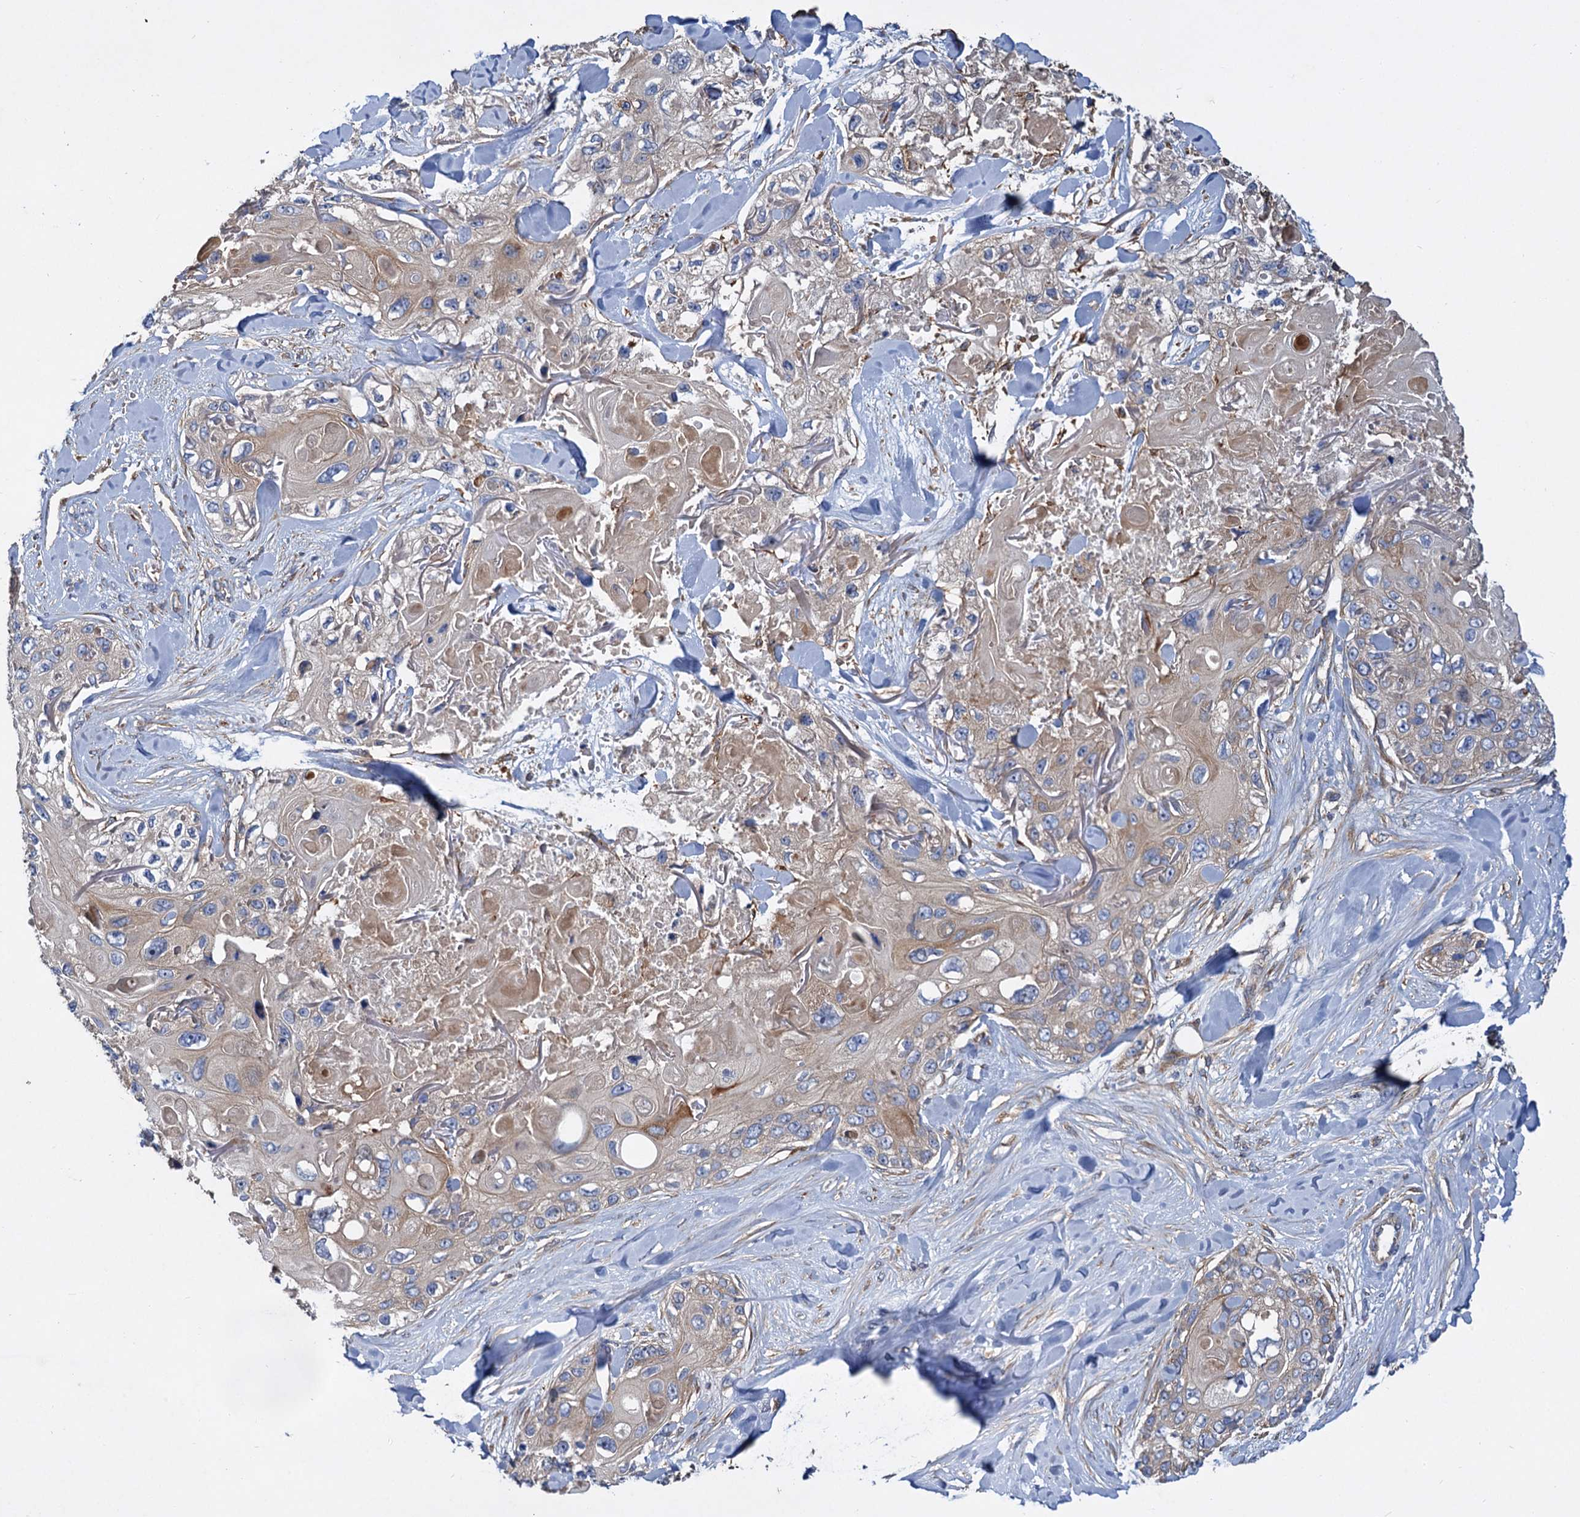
{"staining": {"intensity": "weak", "quantity": ">75%", "location": "cytoplasmic/membranous"}, "tissue": "skin cancer", "cell_type": "Tumor cells", "image_type": "cancer", "snomed": [{"axis": "morphology", "description": "Normal tissue, NOS"}, {"axis": "morphology", "description": "Squamous cell carcinoma, NOS"}, {"axis": "topography", "description": "Skin"}], "caption": "High-power microscopy captured an immunohistochemistry histopathology image of skin squamous cell carcinoma, revealing weak cytoplasmic/membranous staining in approximately >75% of tumor cells.", "gene": "ALKBH7", "patient": {"sex": "male", "age": 72}}